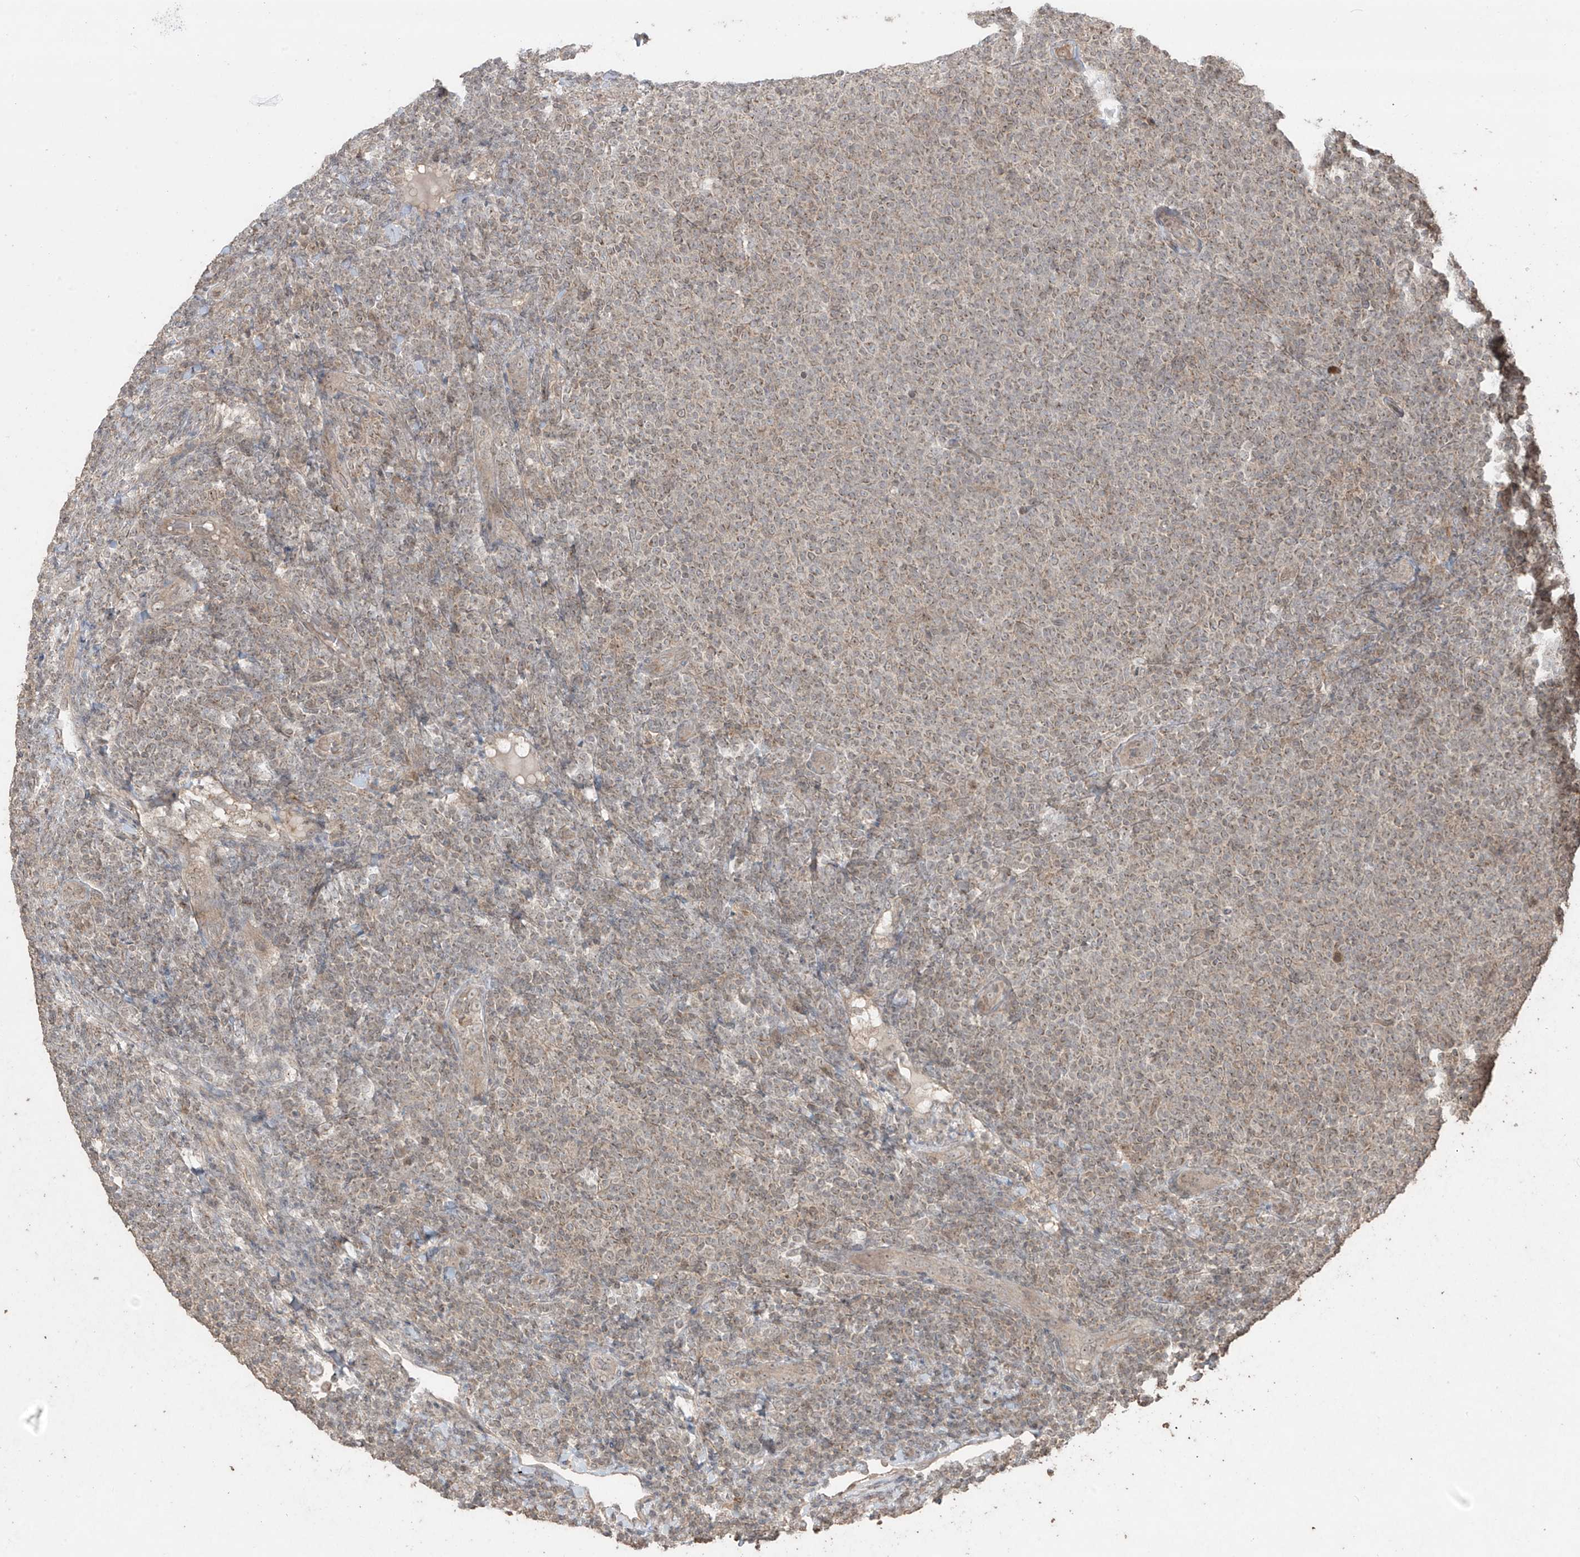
{"staining": {"intensity": "negative", "quantity": "none", "location": "none"}, "tissue": "lymphoma", "cell_type": "Tumor cells", "image_type": "cancer", "snomed": [{"axis": "morphology", "description": "Malignant lymphoma, non-Hodgkin's type, Low grade"}, {"axis": "topography", "description": "Lymph node"}], "caption": "Immunohistochemistry of low-grade malignant lymphoma, non-Hodgkin's type displays no expression in tumor cells.", "gene": "PGPEP1", "patient": {"sex": "male", "age": 66}}